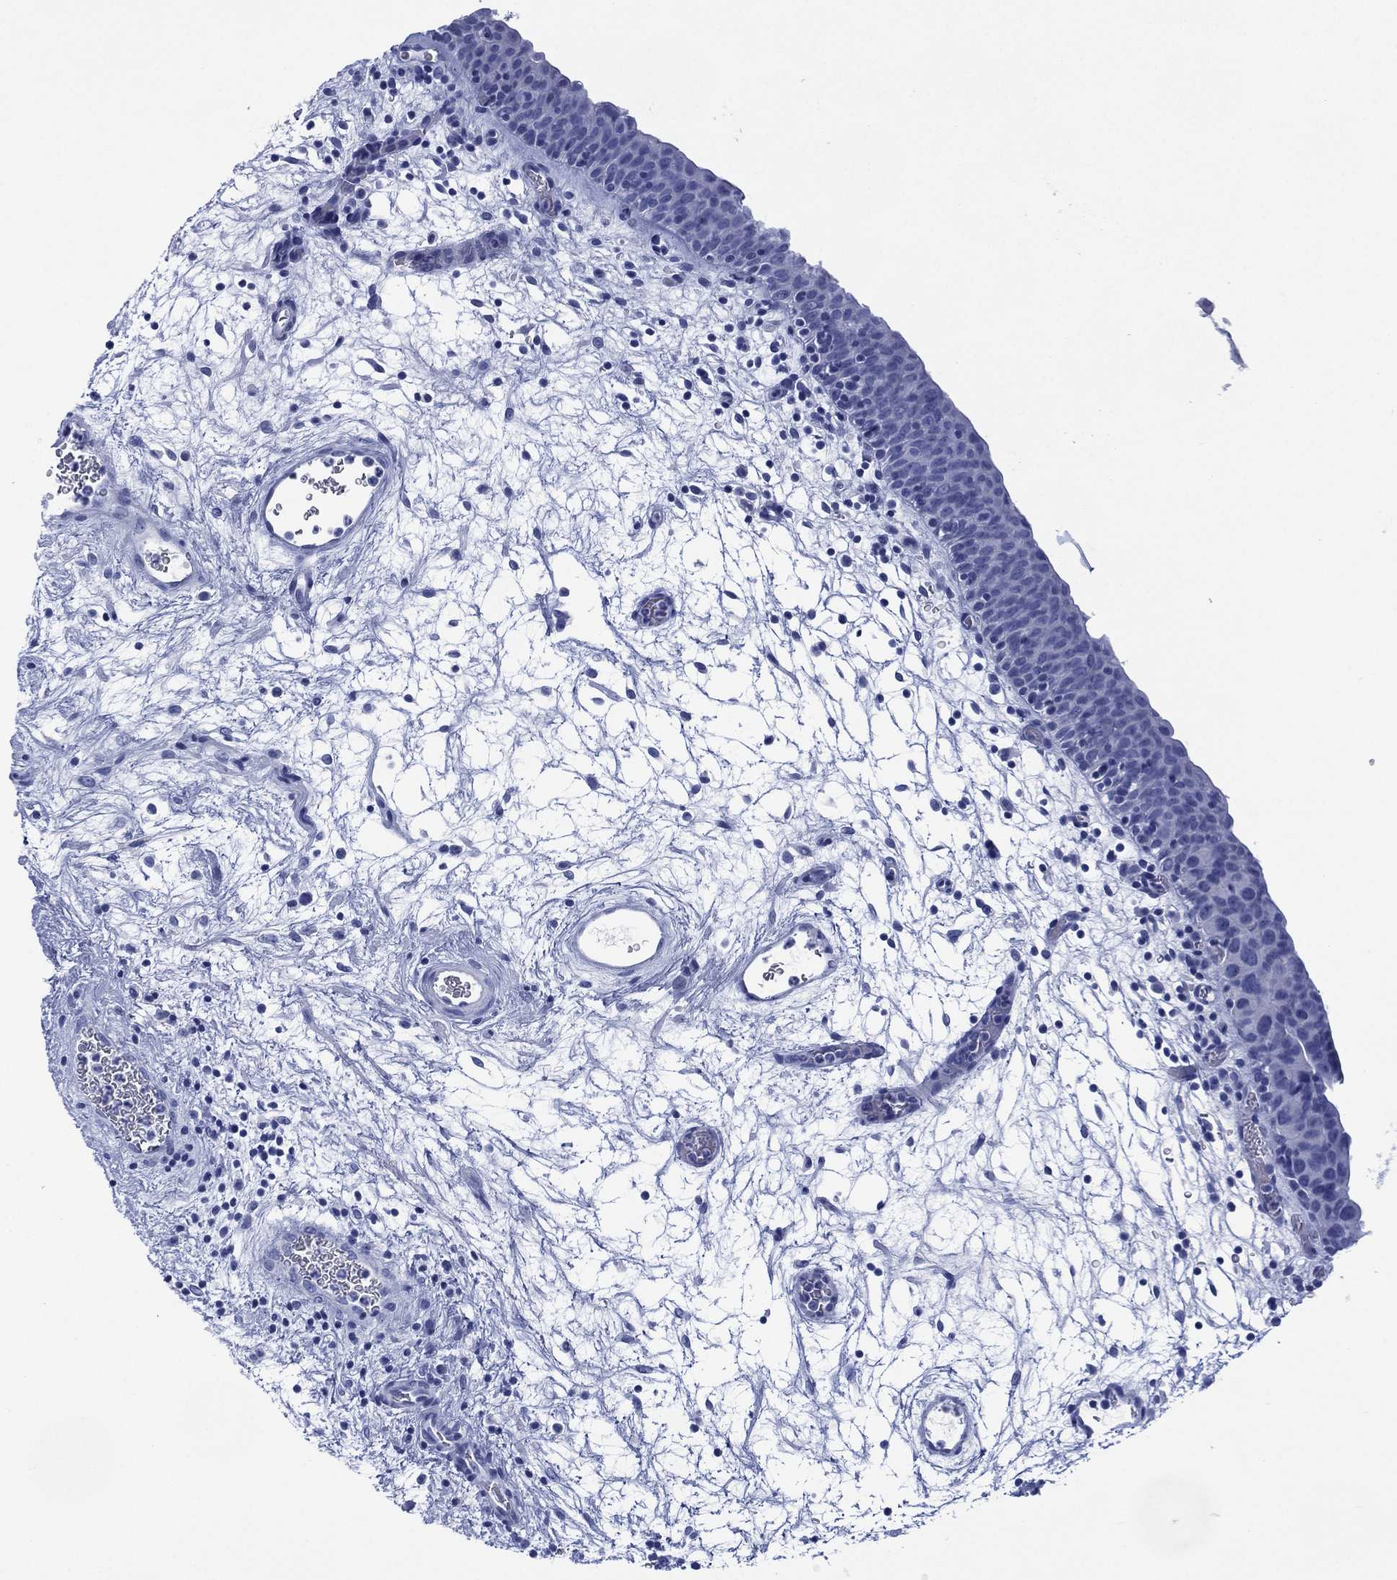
{"staining": {"intensity": "negative", "quantity": "none", "location": "none"}, "tissue": "urinary bladder", "cell_type": "Urothelial cells", "image_type": "normal", "snomed": [{"axis": "morphology", "description": "Normal tissue, NOS"}, {"axis": "topography", "description": "Urinary bladder"}], "caption": "There is no significant expression in urothelial cells of urinary bladder. (IHC, brightfield microscopy, high magnification).", "gene": "SIGLECL1", "patient": {"sex": "male", "age": 37}}